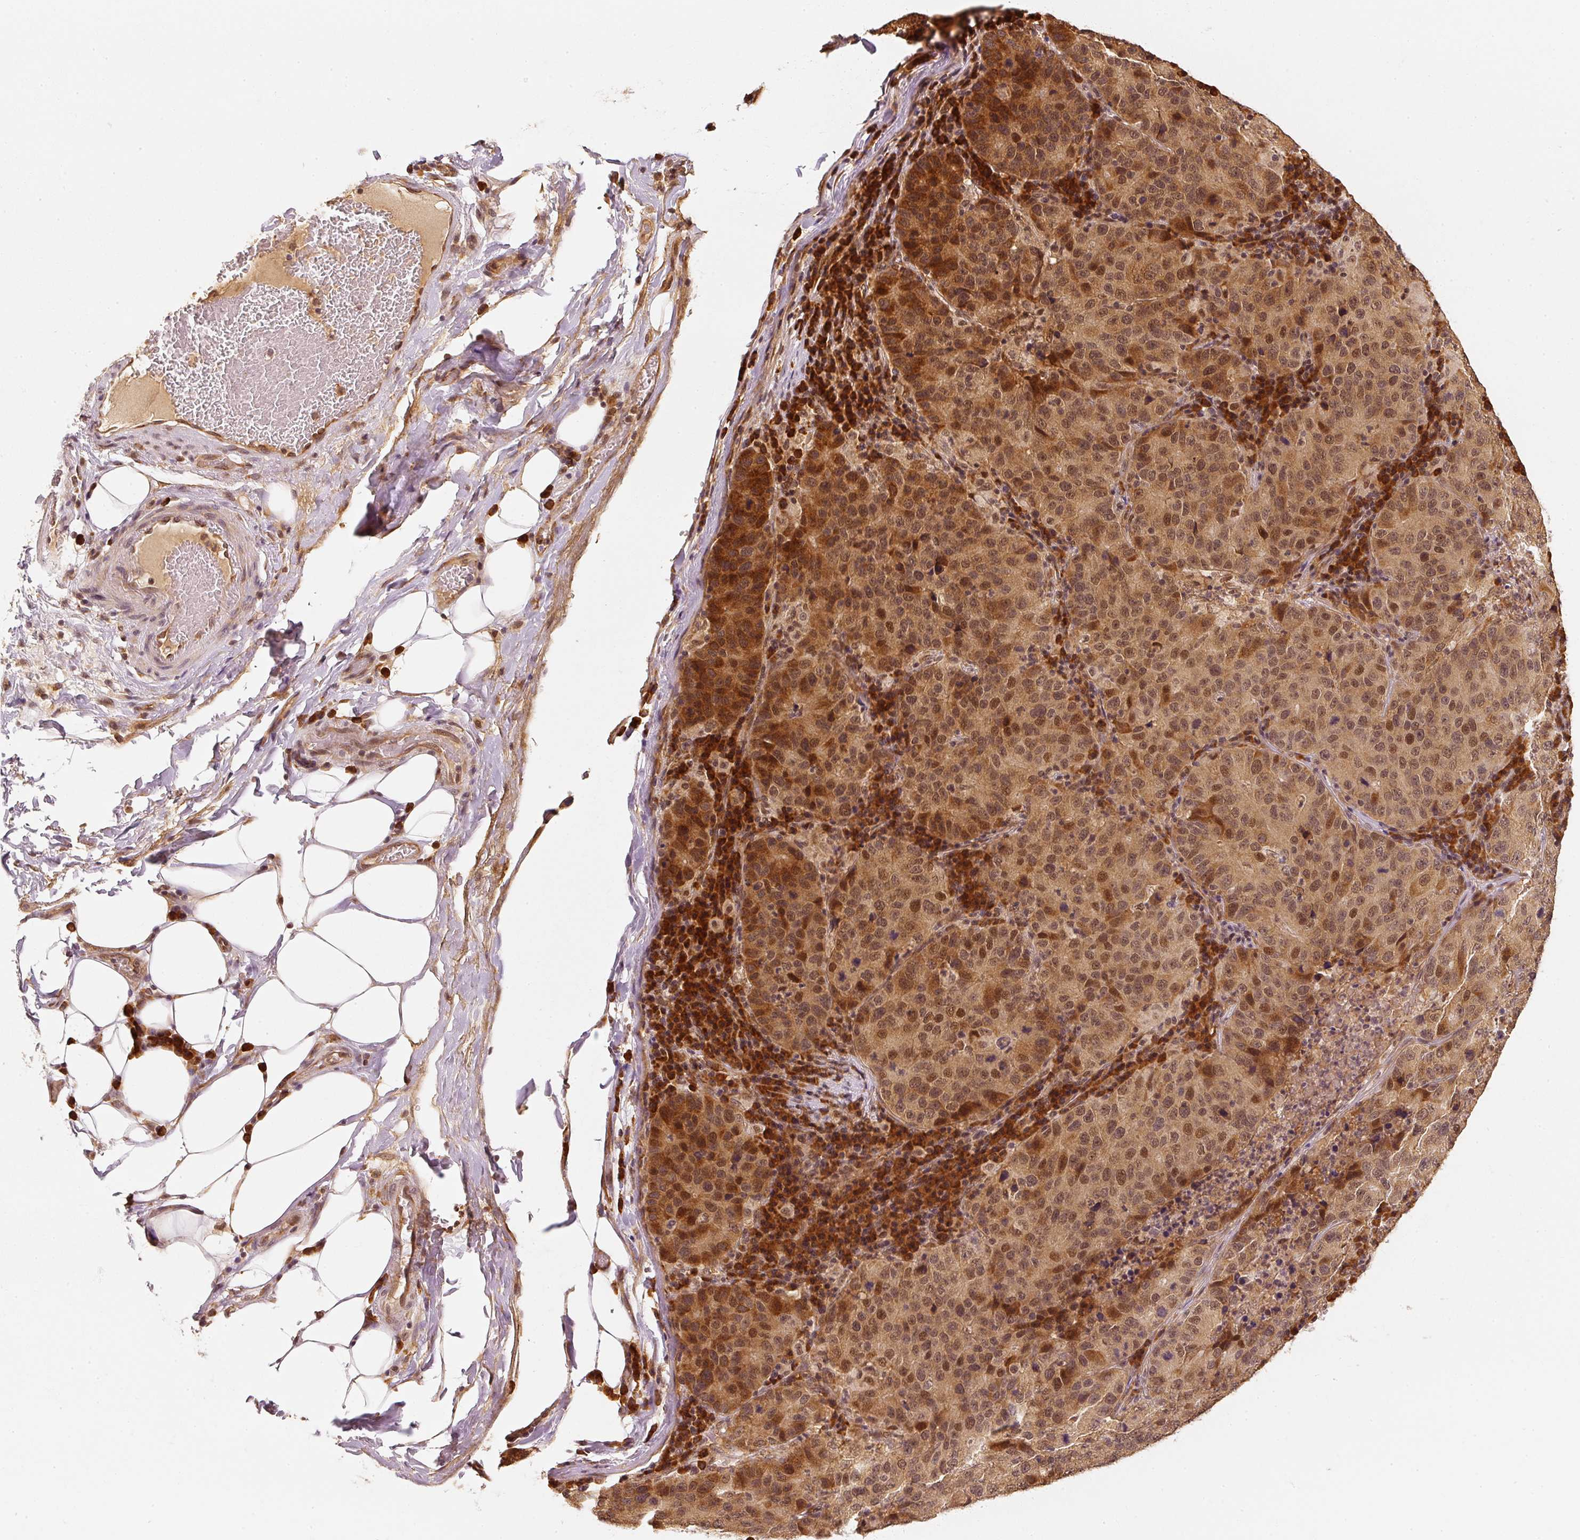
{"staining": {"intensity": "moderate", "quantity": ">75%", "location": "cytoplasmic/membranous"}, "tissue": "stomach cancer", "cell_type": "Tumor cells", "image_type": "cancer", "snomed": [{"axis": "morphology", "description": "Adenocarcinoma, NOS"}, {"axis": "topography", "description": "Stomach"}], "caption": "Protein staining reveals moderate cytoplasmic/membranous expression in about >75% of tumor cells in stomach cancer.", "gene": "EEF1A2", "patient": {"sex": "male", "age": 71}}